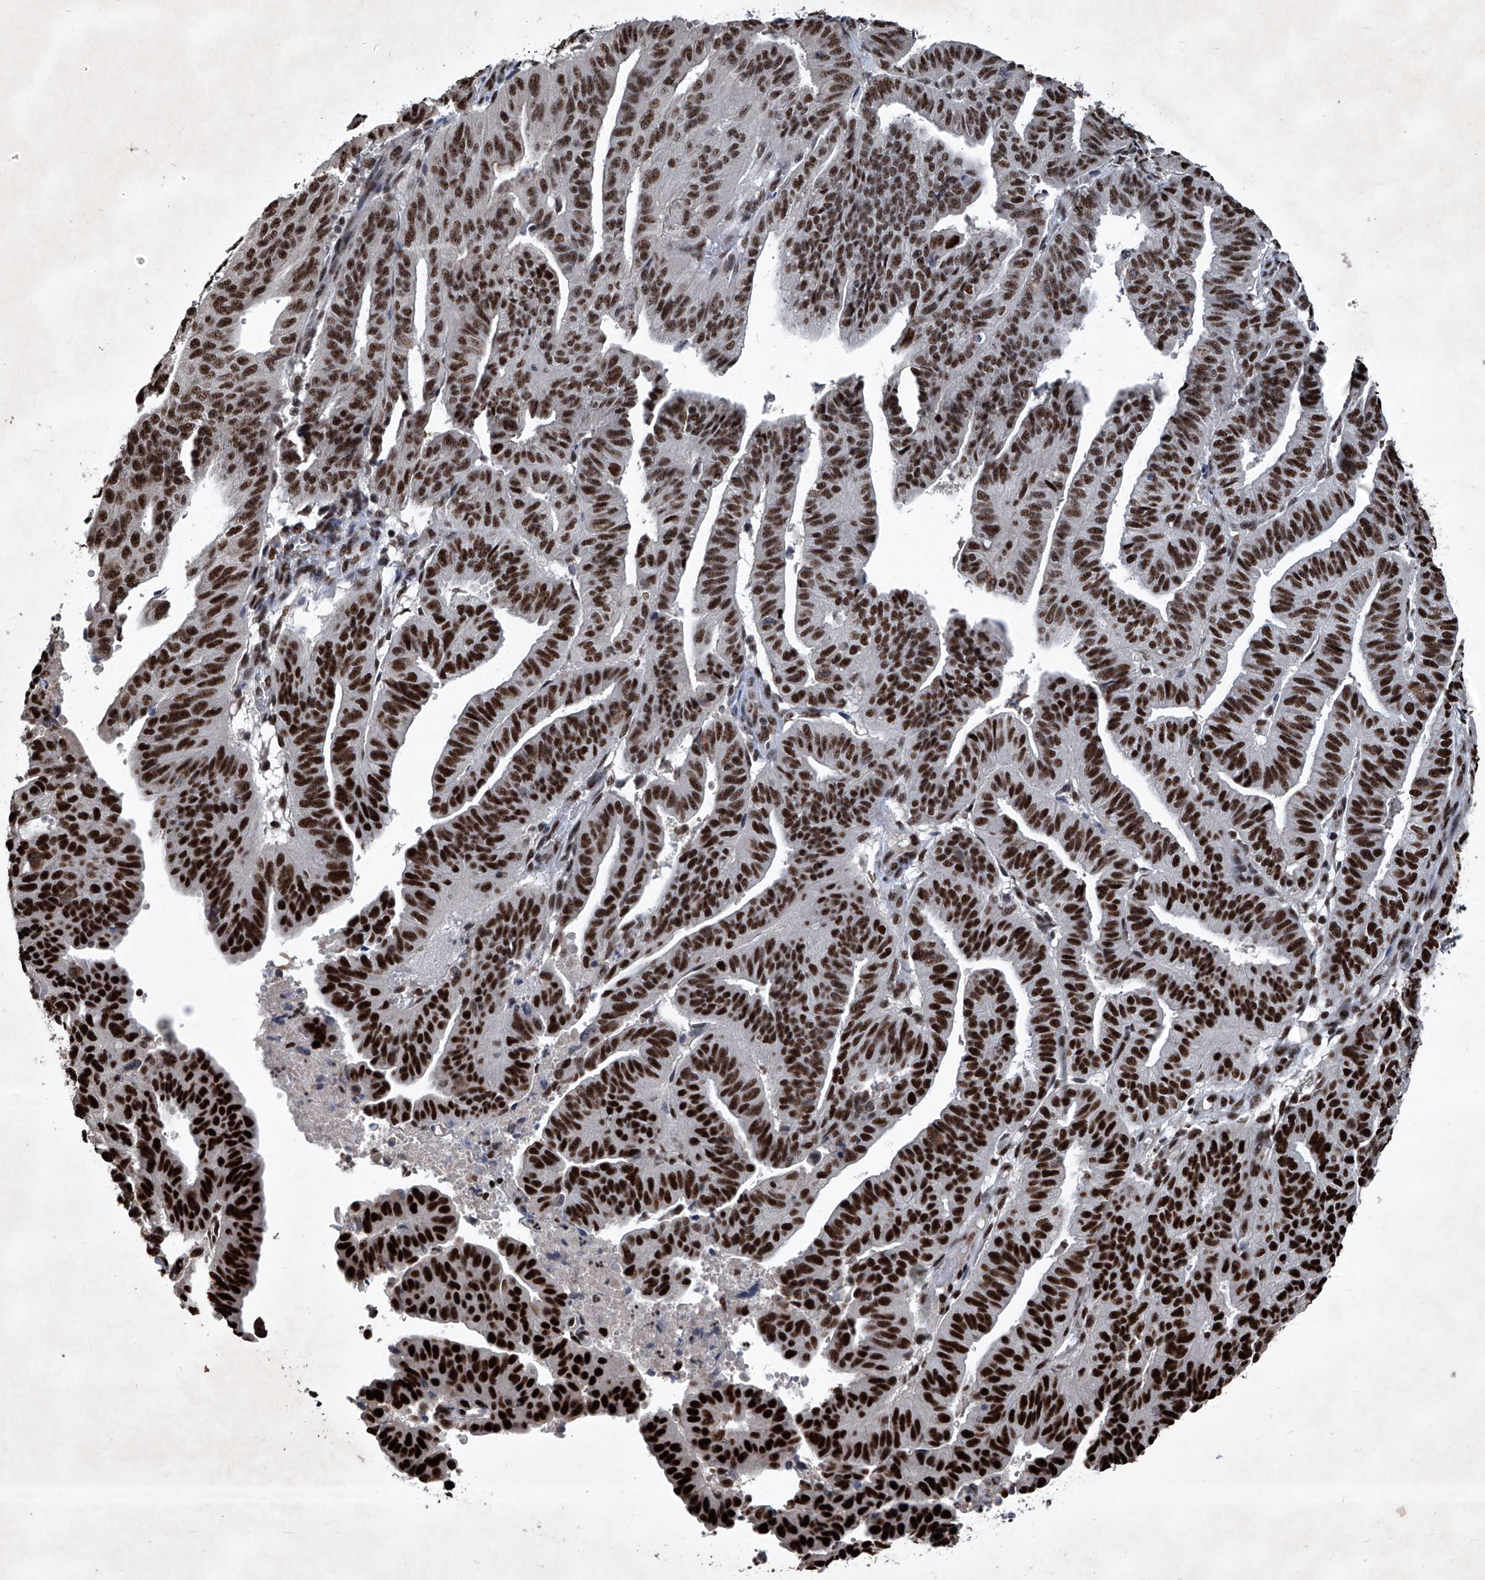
{"staining": {"intensity": "strong", "quantity": ">75%", "location": "nuclear"}, "tissue": "endometrial cancer", "cell_type": "Tumor cells", "image_type": "cancer", "snomed": [{"axis": "morphology", "description": "Adenocarcinoma, NOS"}, {"axis": "topography", "description": "Uterus"}], "caption": "An immunohistochemistry (IHC) histopathology image of tumor tissue is shown. Protein staining in brown shows strong nuclear positivity in endometrial adenocarcinoma within tumor cells.", "gene": "DDX39B", "patient": {"sex": "female", "age": 77}}